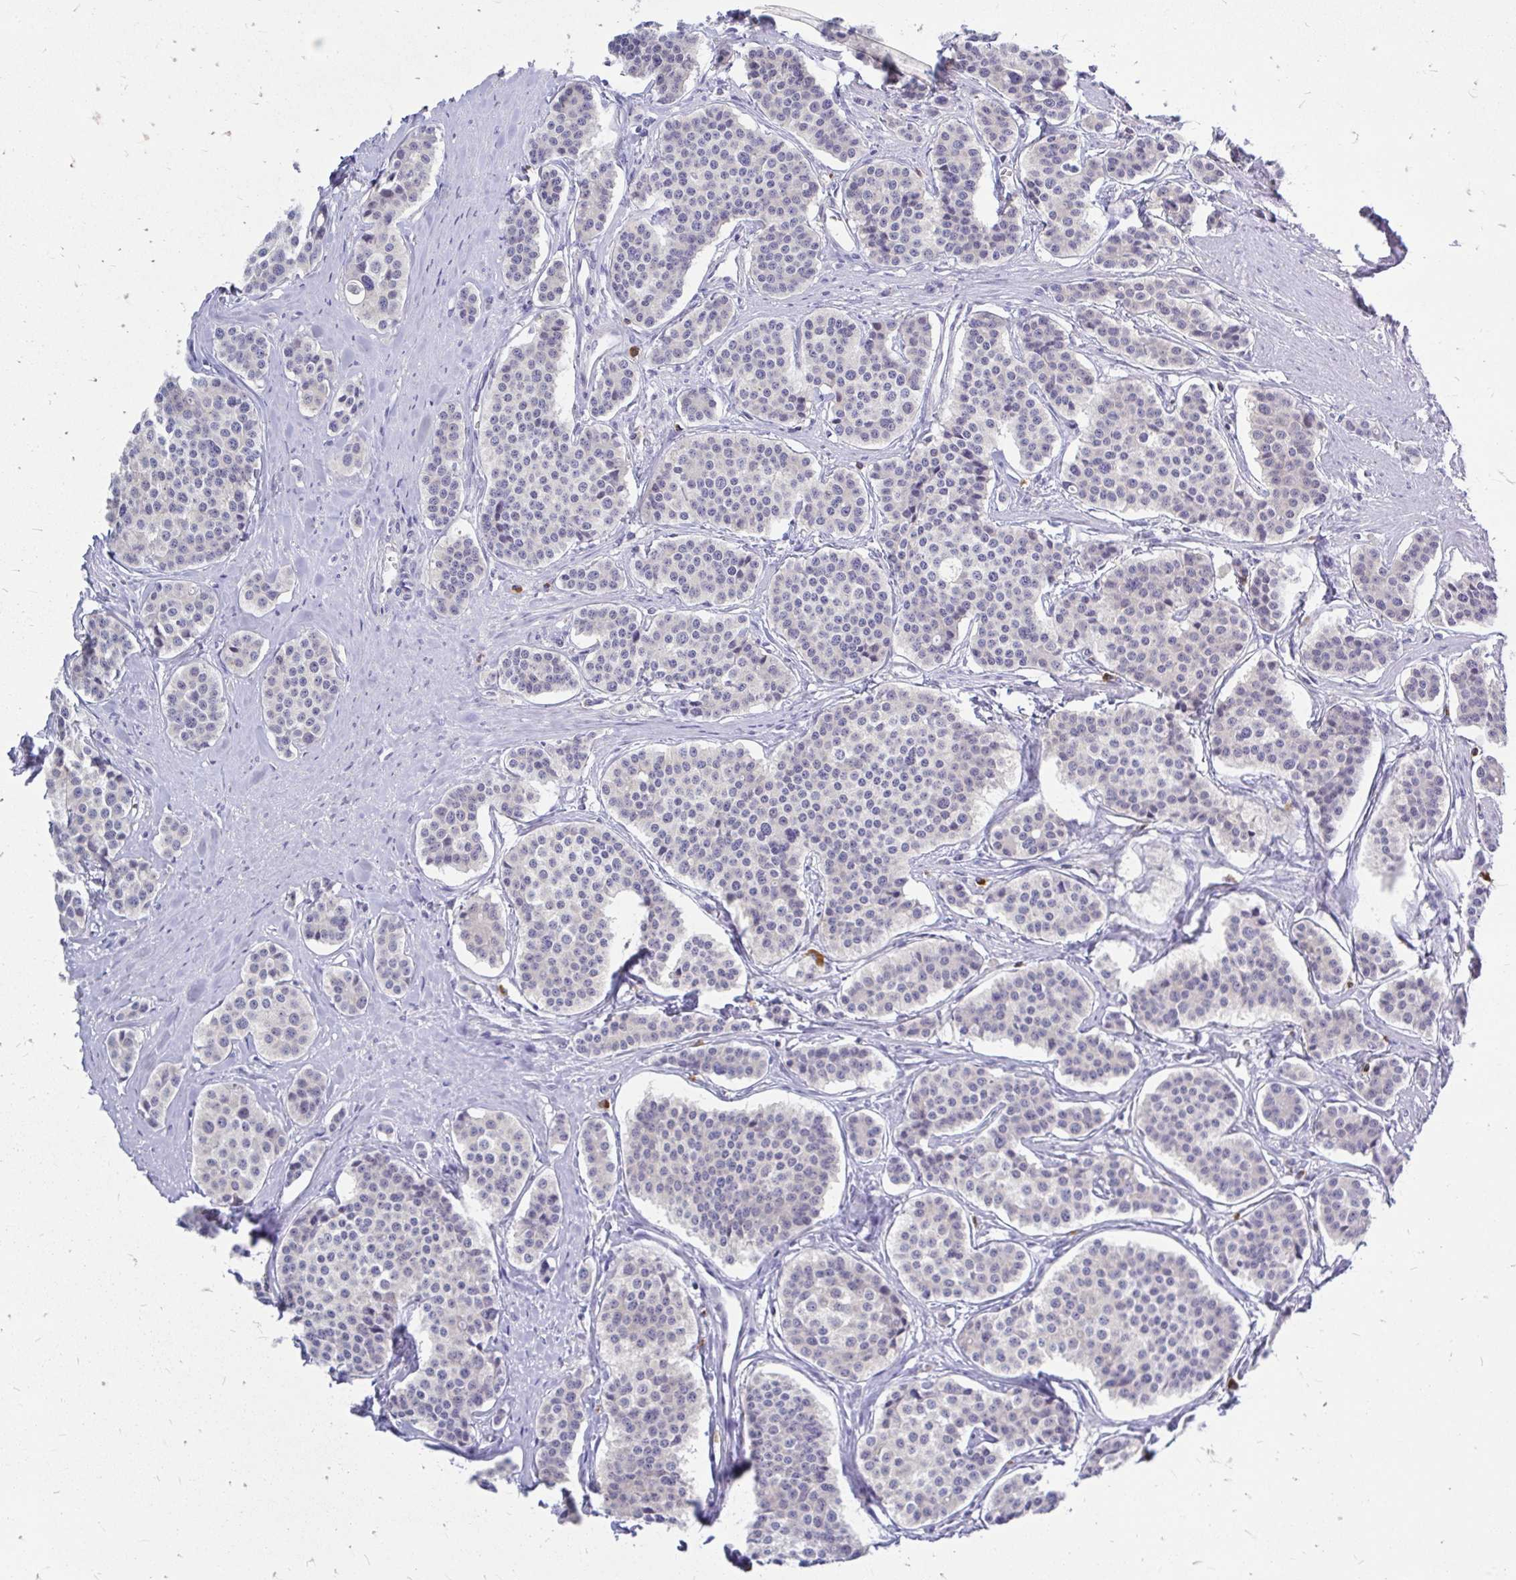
{"staining": {"intensity": "negative", "quantity": "none", "location": "none"}, "tissue": "carcinoid", "cell_type": "Tumor cells", "image_type": "cancer", "snomed": [{"axis": "morphology", "description": "Carcinoid, malignant, NOS"}, {"axis": "topography", "description": "Small intestine"}], "caption": "Tumor cells show no significant staining in carcinoid (malignant).", "gene": "MAP1LC3A", "patient": {"sex": "male", "age": 60}}